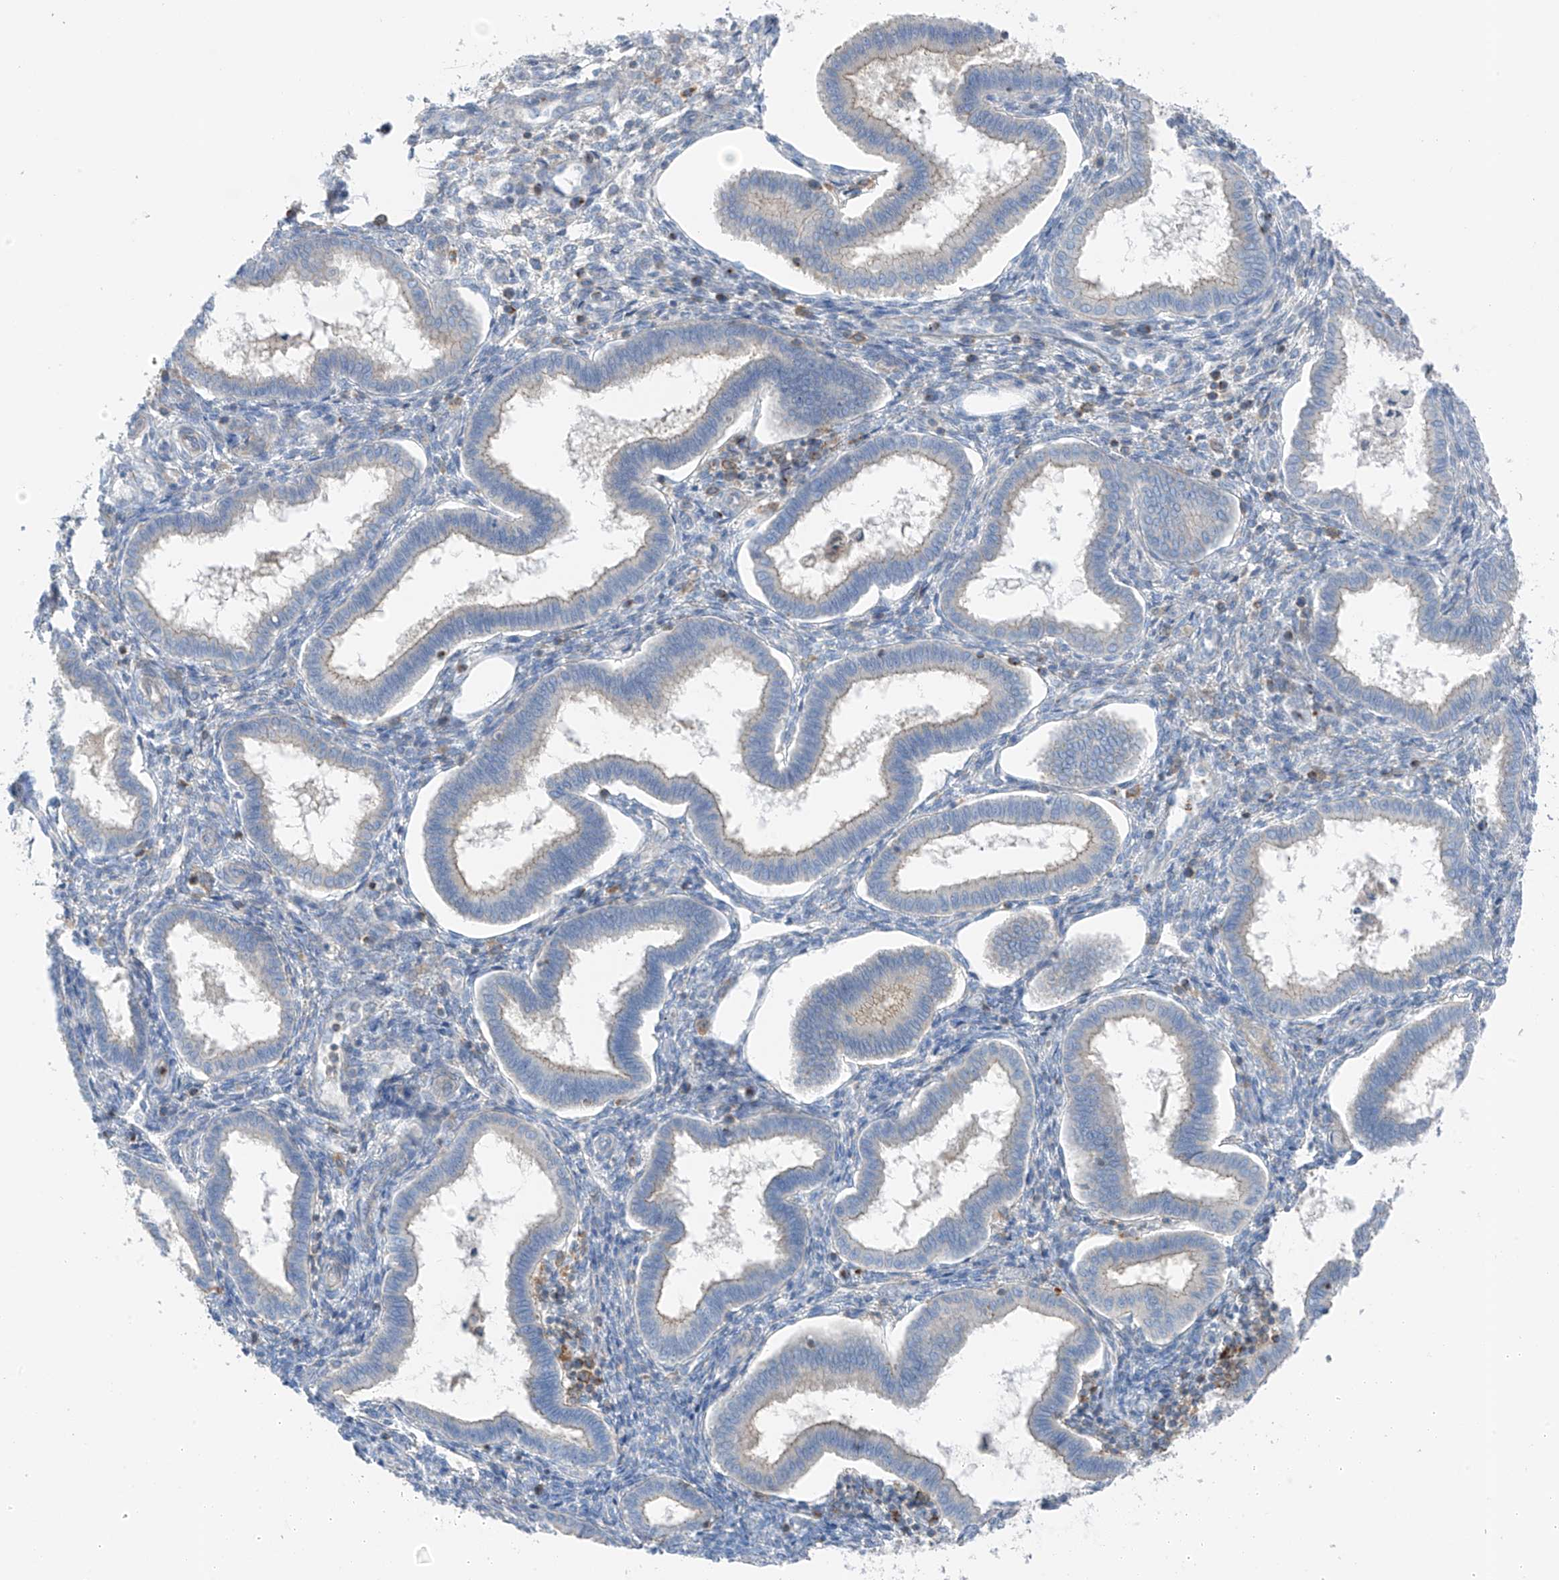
{"staining": {"intensity": "negative", "quantity": "none", "location": "none"}, "tissue": "endometrium", "cell_type": "Cells in endometrial stroma", "image_type": "normal", "snomed": [{"axis": "morphology", "description": "Normal tissue, NOS"}, {"axis": "topography", "description": "Endometrium"}], "caption": "Immunohistochemistry of normal endometrium shows no staining in cells in endometrial stroma. (Brightfield microscopy of DAB immunohistochemistry at high magnification).", "gene": "NALCN", "patient": {"sex": "female", "age": 24}}